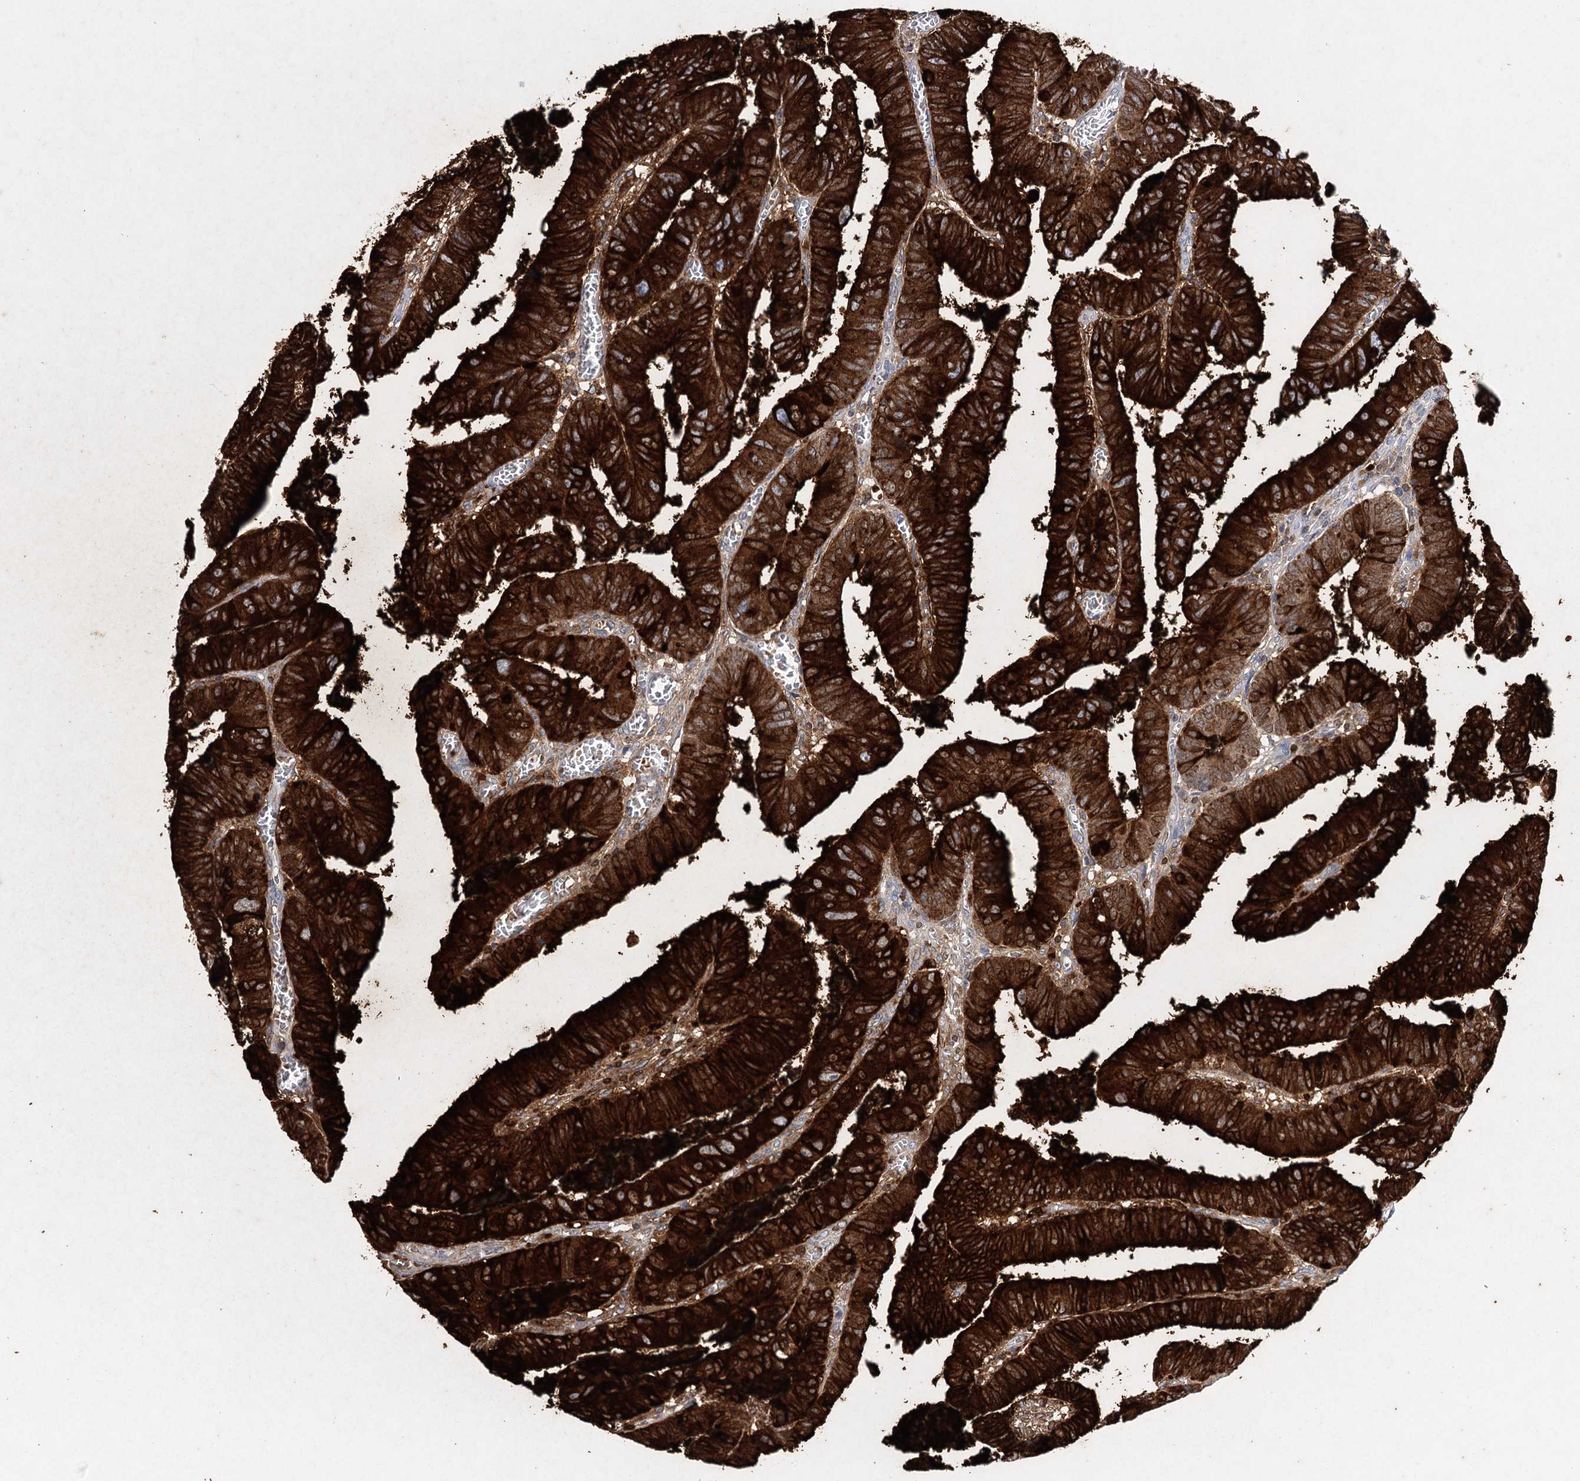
{"staining": {"intensity": "strong", "quantity": ">75%", "location": "cytoplasmic/membranous"}, "tissue": "colorectal cancer", "cell_type": "Tumor cells", "image_type": "cancer", "snomed": [{"axis": "morphology", "description": "Normal tissue, NOS"}, {"axis": "morphology", "description": "Adenocarcinoma, NOS"}, {"axis": "topography", "description": "Rectum"}], "caption": "Adenocarcinoma (colorectal) stained with a brown dye demonstrates strong cytoplasmic/membranous positive staining in approximately >75% of tumor cells.", "gene": "CEACAM8", "patient": {"sex": "female", "age": 65}}